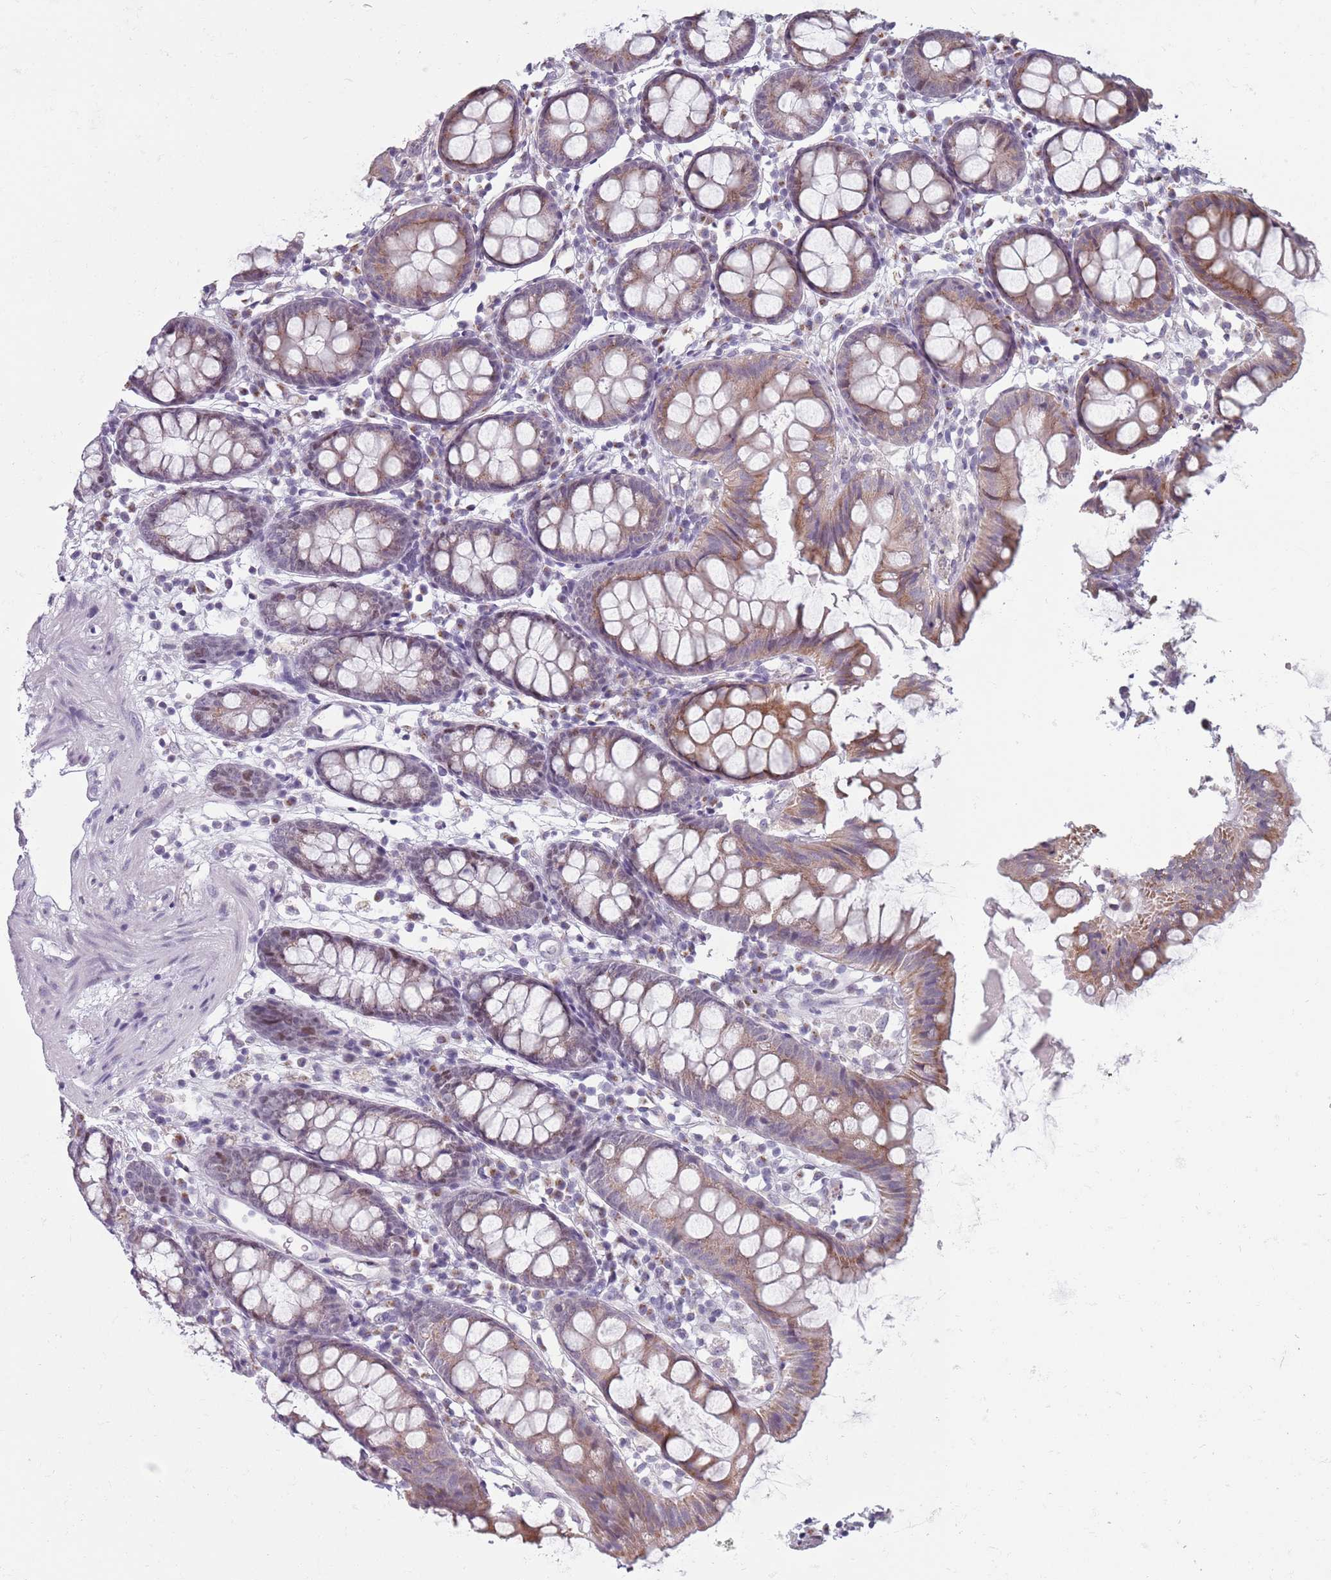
{"staining": {"intensity": "negative", "quantity": "none", "location": "none"}, "tissue": "colon", "cell_type": "Endothelial cells", "image_type": "normal", "snomed": [{"axis": "morphology", "description": "Normal tissue, NOS"}, {"axis": "topography", "description": "Colon"}], "caption": "This micrograph is of benign colon stained with IHC to label a protein in brown with the nuclei are counter-stained blue. There is no expression in endothelial cells.", "gene": "ZKSCAN2", "patient": {"sex": "female", "age": 84}}